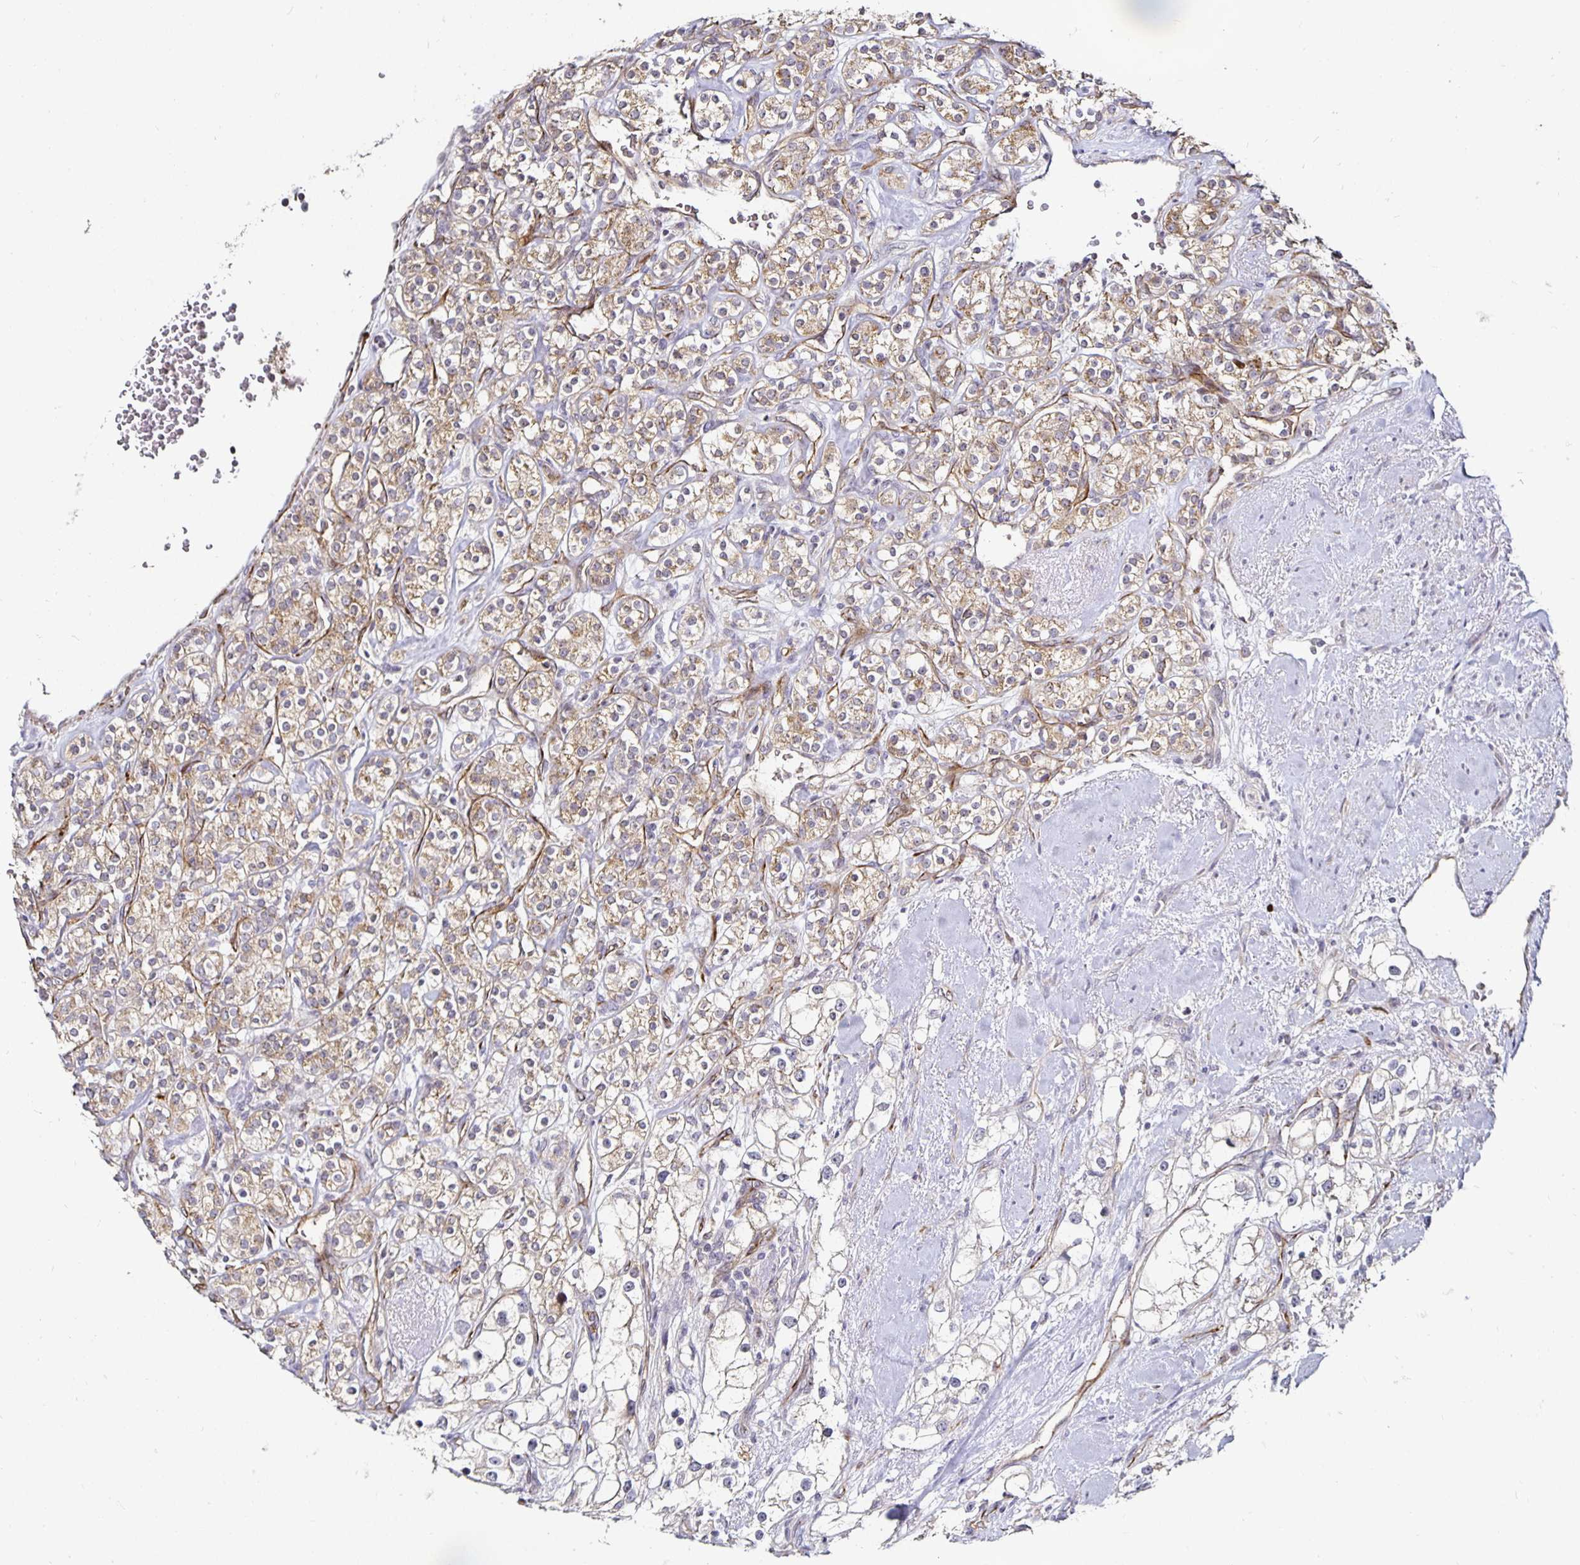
{"staining": {"intensity": "weak", "quantity": ">75%", "location": "cytoplasmic/membranous"}, "tissue": "renal cancer", "cell_type": "Tumor cells", "image_type": "cancer", "snomed": [{"axis": "morphology", "description": "Adenocarcinoma, NOS"}, {"axis": "topography", "description": "Kidney"}], "caption": "Adenocarcinoma (renal) stained with a protein marker shows weak staining in tumor cells.", "gene": "ANLN", "patient": {"sex": "male", "age": 77}}